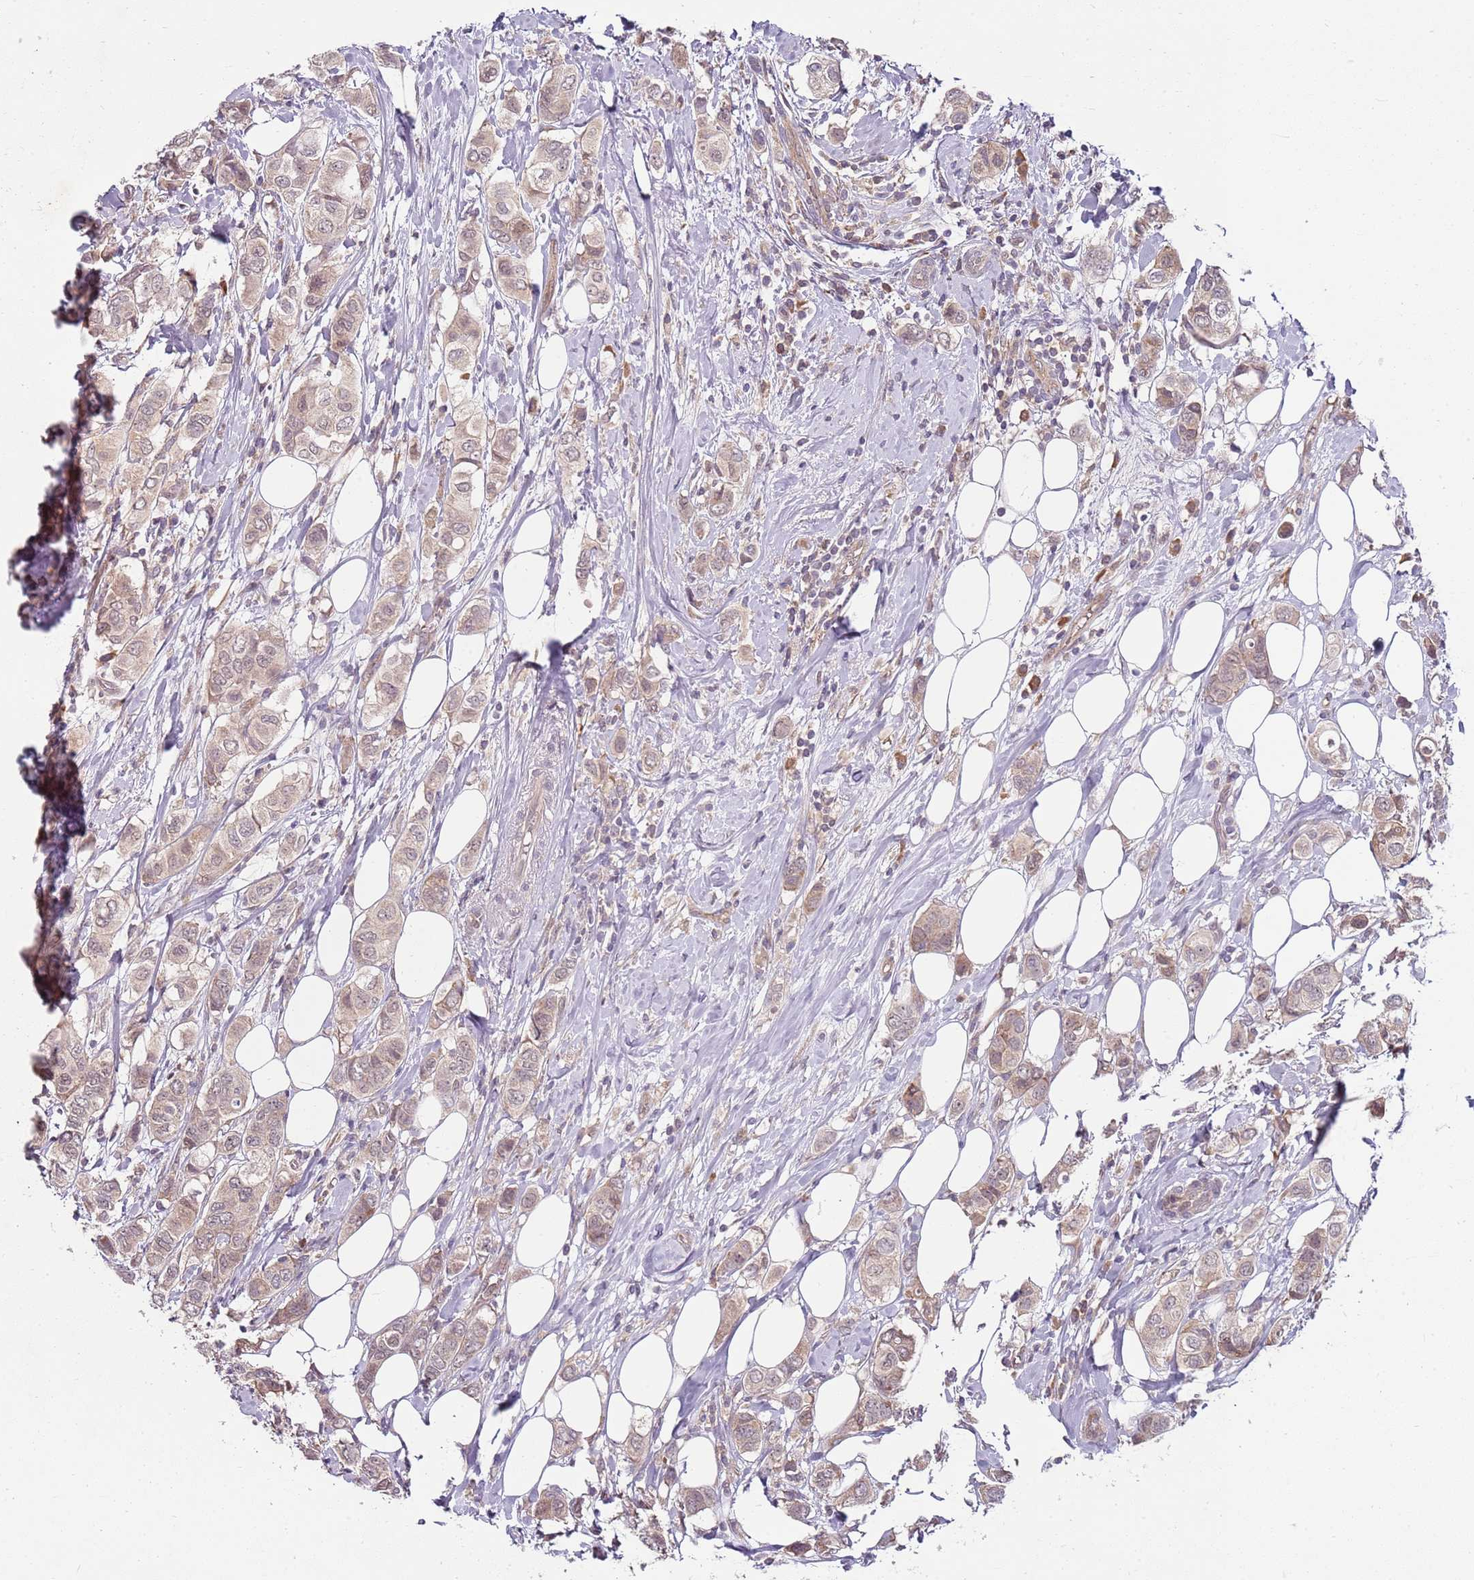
{"staining": {"intensity": "weak", "quantity": ">75%", "location": "cytoplasmic/membranous,nuclear"}, "tissue": "breast cancer", "cell_type": "Tumor cells", "image_type": "cancer", "snomed": [{"axis": "morphology", "description": "Lobular carcinoma"}, {"axis": "topography", "description": "Breast"}], "caption": "DAB immunohistochemical staining of breast lobular carcinoma reveals weak cytoplasmic/membranous and nuclear protein staining in about >75% of tumor cells.", "gene": "FBXL22", "patient": {"sex": "female", "age": 51}}